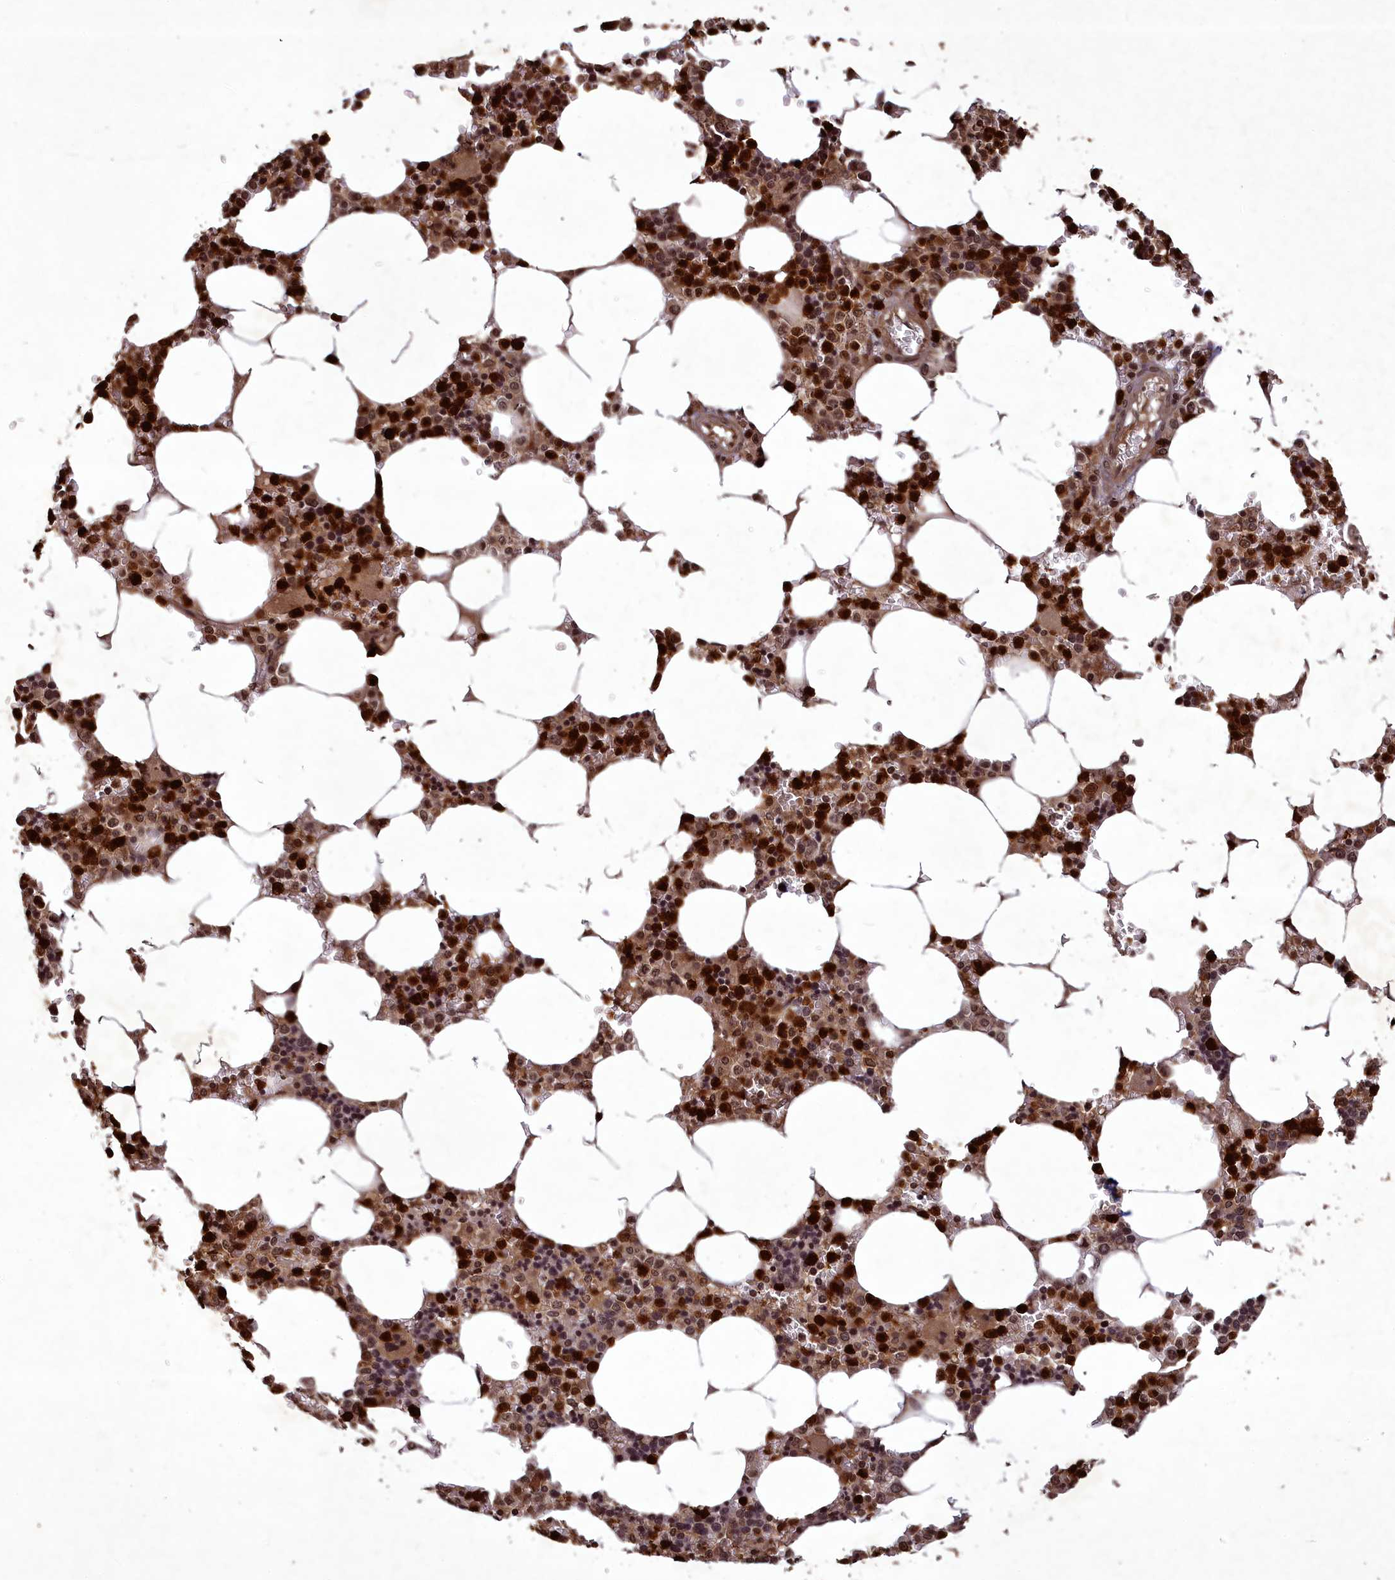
{"staining": {"intensity": "strong", "quantity": ">75%", "location": "nuclear"}, "tissue": "bone marrow", "cell_type": "Hematopoietic cells", "image_type": "normal", "snomed": [{"axis": "morphology", "description": "Normal tissue, NOS"}, {"axis": "topography", "description": "Bone marrow"}], "caption": "Hematopoietic cells exhibit high levels of strong nuclear staining in about >75% of cells in unremarkable human bone marrow. (DAB (3,3'-diaminobenzidine) IHC with brightfield microscopy, high magnification).", "gene": "SRMS", "patient": {"sex": "male", "age": 70}}